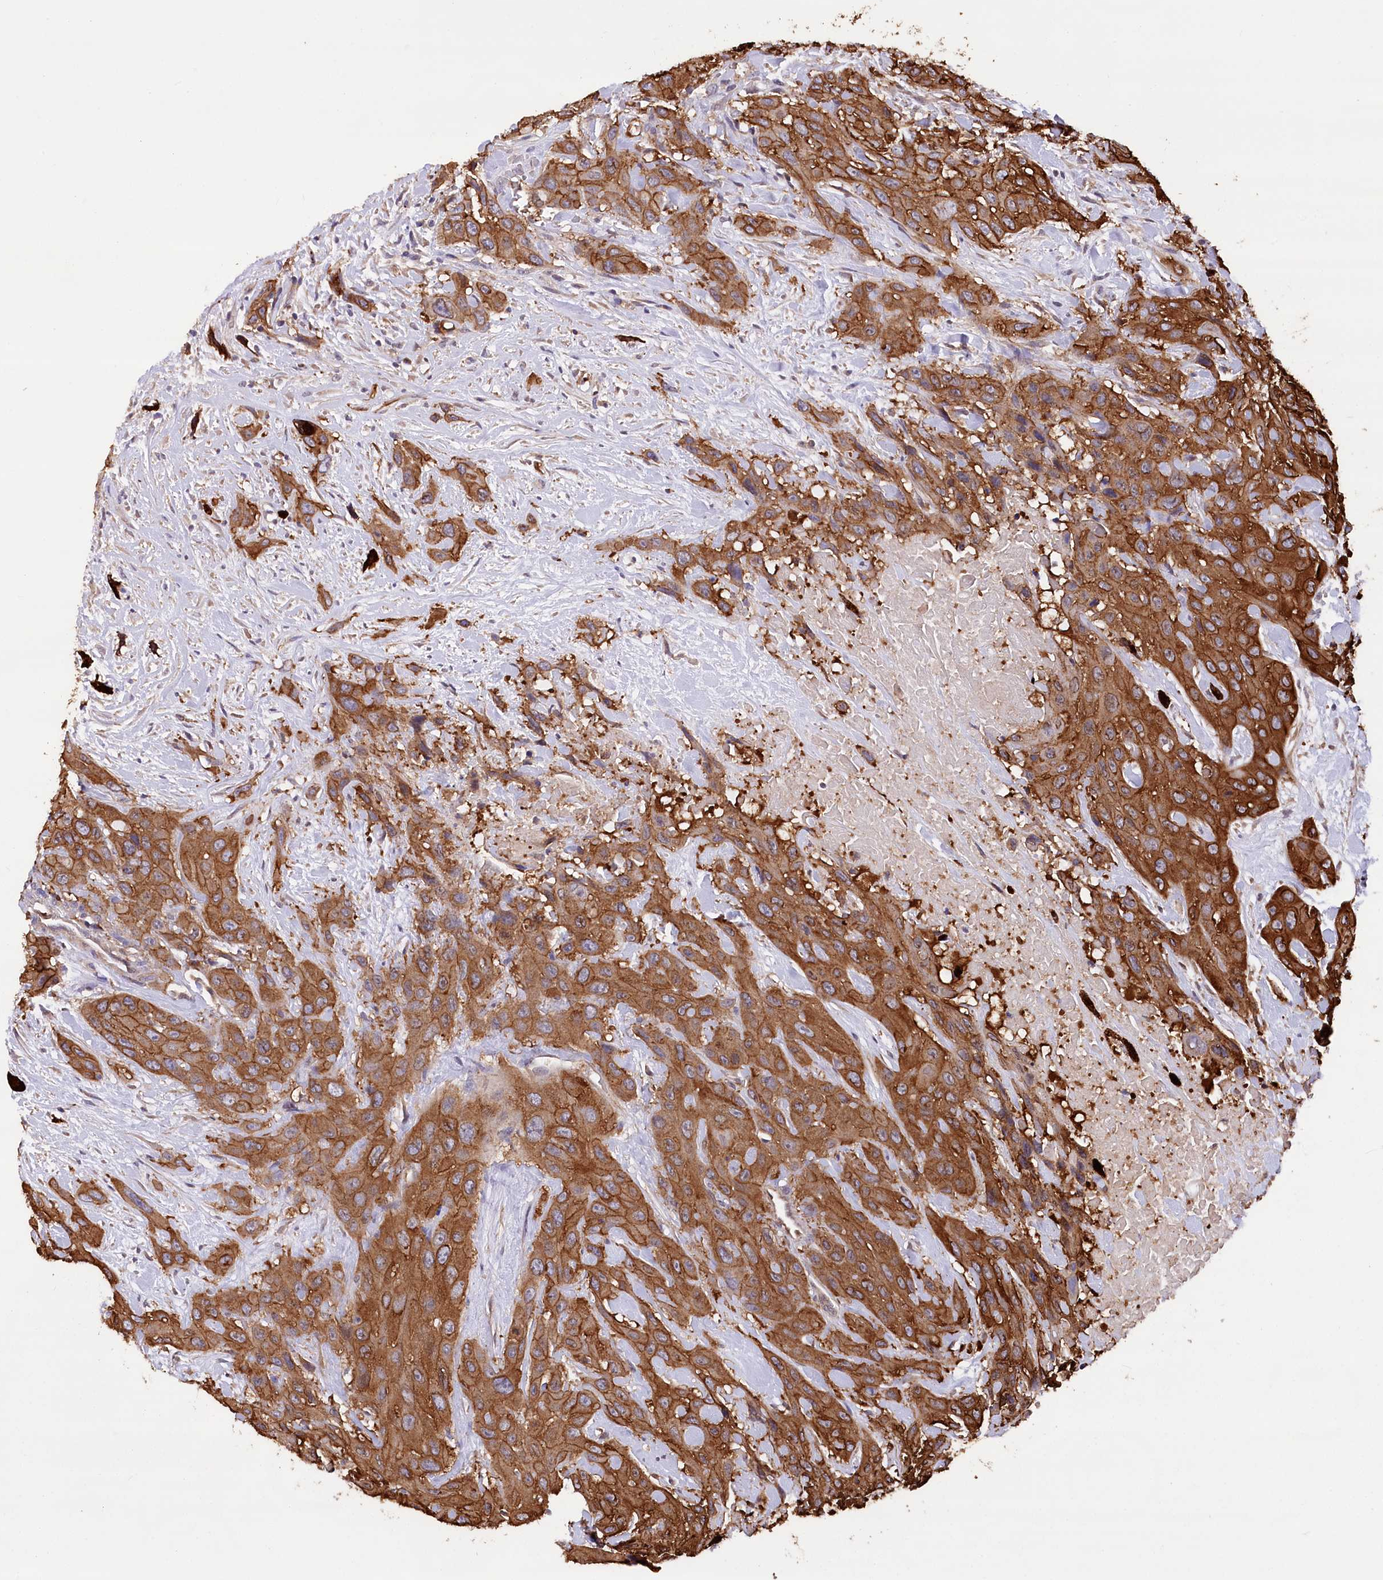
{"staining": {"intensity": "moderate", "quantity": ">75%", "location": "cytoplasmic/membranous"}, "tissue": "head and neck cancer", "cell_type": "Tumor cells", "image_type": "cancer", "snomed": [{"axis": "morphology", "description": "Squamous cell carcinoma, NOS"}, {"axis": "topography", "description": "Head-Neck"}], "caption": "Brown immunohistochemical staining in human head and neck cancer (squamous cell carcinoma) shows moderate cytoplasmic/membranous expression in about >75% of tumor cells.", "gene": "DPP3", "patient": {"sex": "male", "age": 81}}